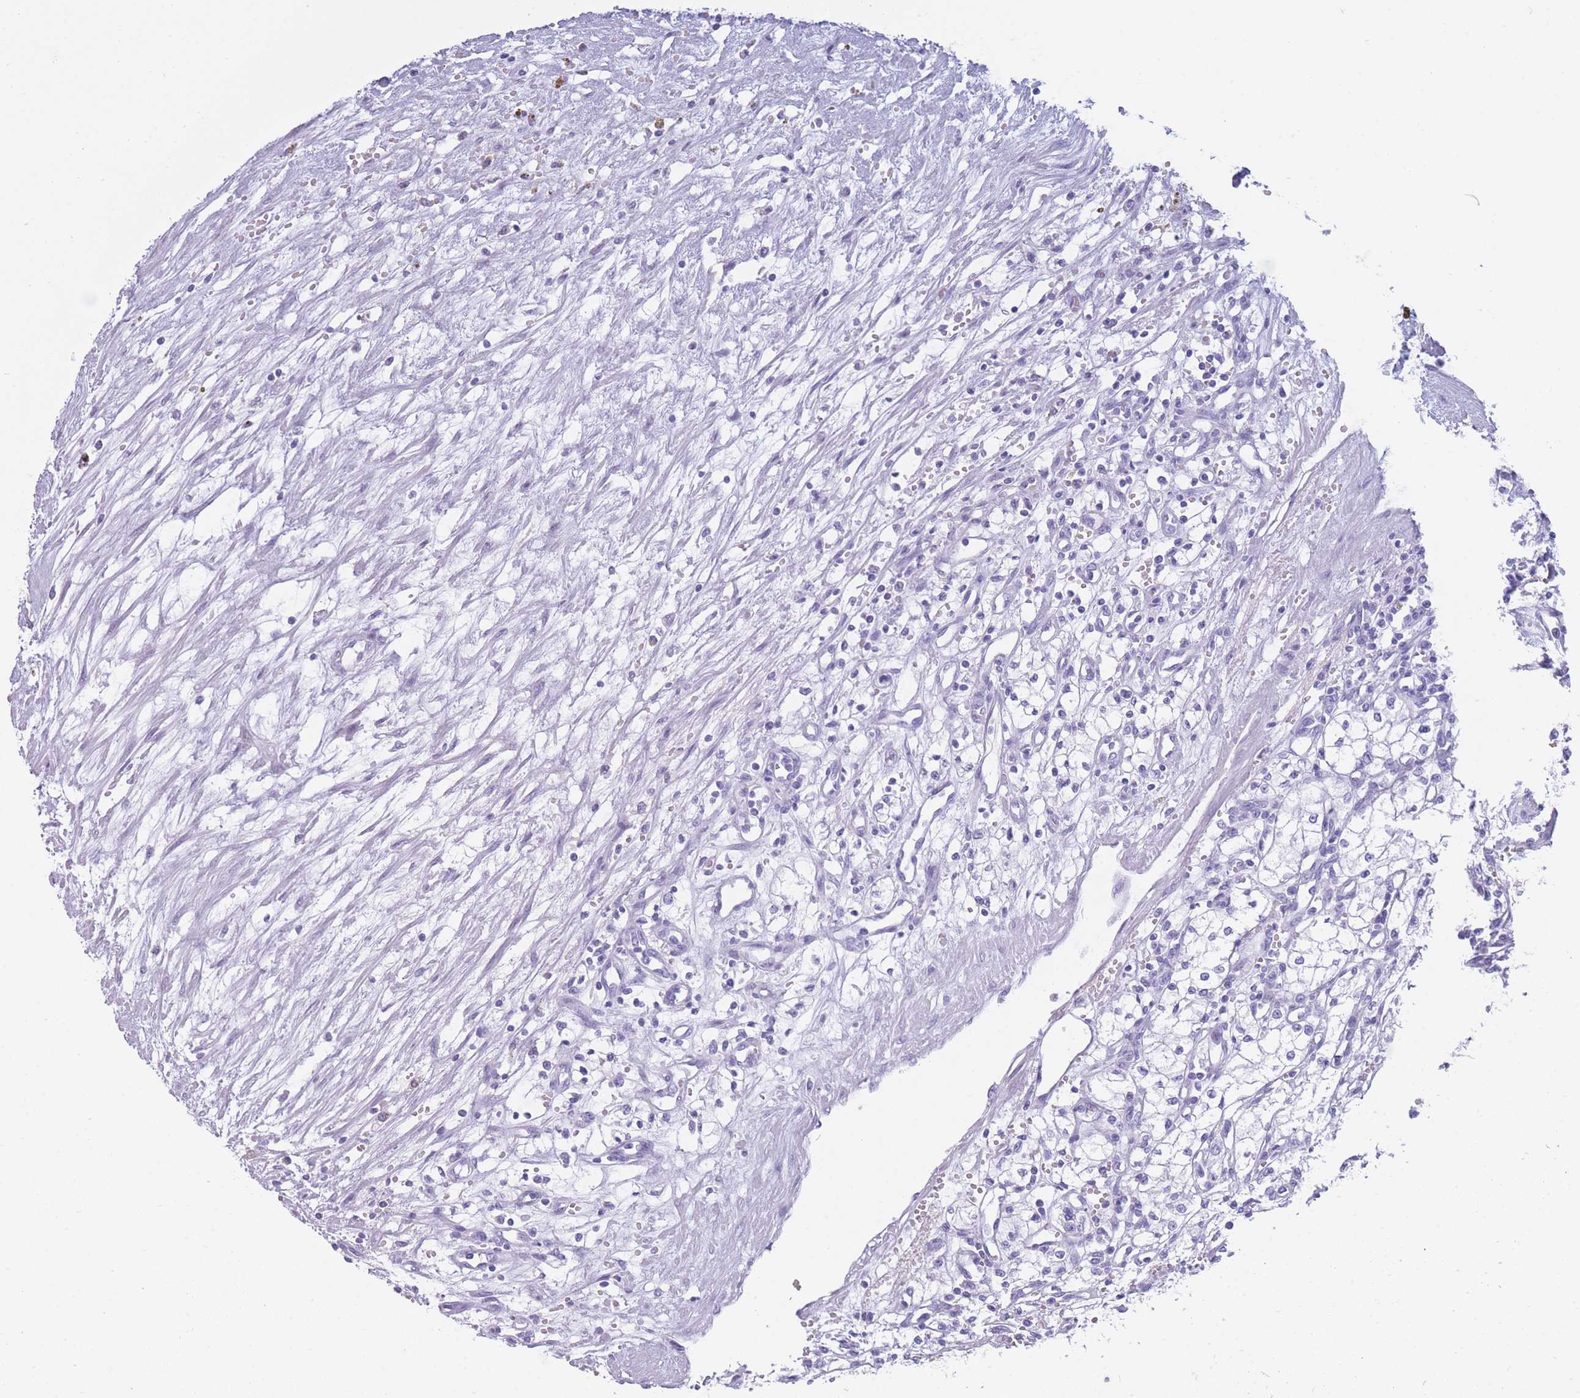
{"staining": {"intensity": "negative", "quantity": "none", "location": "none"}, "tissue": "renal cancer", "cell_type": "Tumor cells", "image_type": "cancer", "snomed": [{"axis": "morphology", "description": "Adenocarcinoma, NOS"}, {"axis": "topography", "description": "Kidney"}], "caption": "Tumor cells are negative for brown protein staining in renal cancer.", "gene": "TNFSF11", "patient": {"sex": "male", "age": 59}}